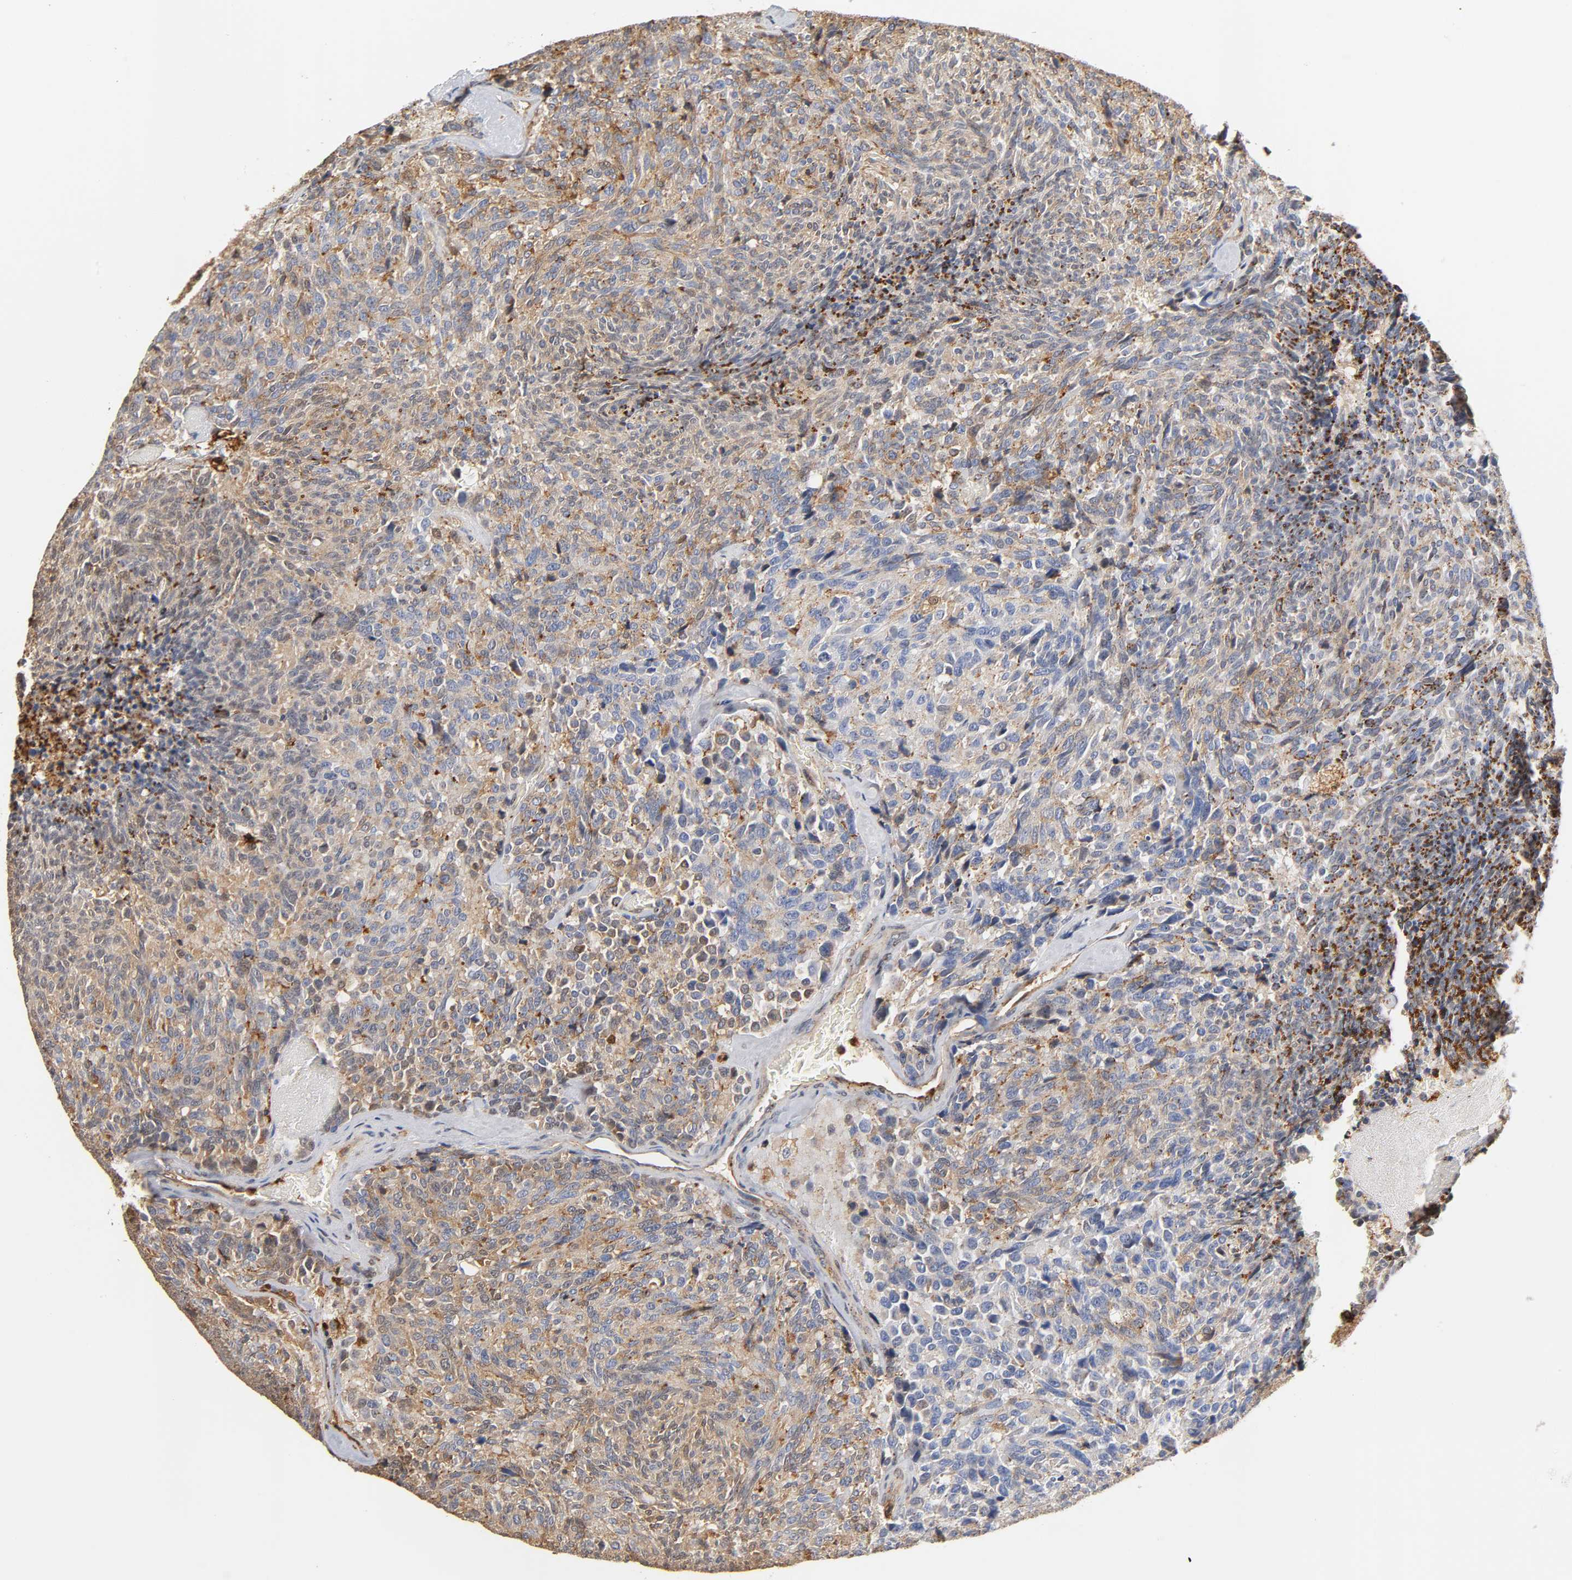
{"staining": {"intensity": "weak", "quantity": ">75%", "location": "cytoplasmic/membranous"}, "tissue": "carcinoid", "cell_type": "Tumor cells", "image_type": "cancer", "snomed": [{"axis": "morphology", "description": "Carcinoid, malignant, NOS"}, {"axis": "topography", "description": "Pancreas"}], "caption": "Carcinoid stained for a protein (brown) displays weak cytoplasmic/membranous positive expression in approximately >75% of tumor cells.", "gene": "ANXA11", "patient": {"sex": "female", "age": 54}}